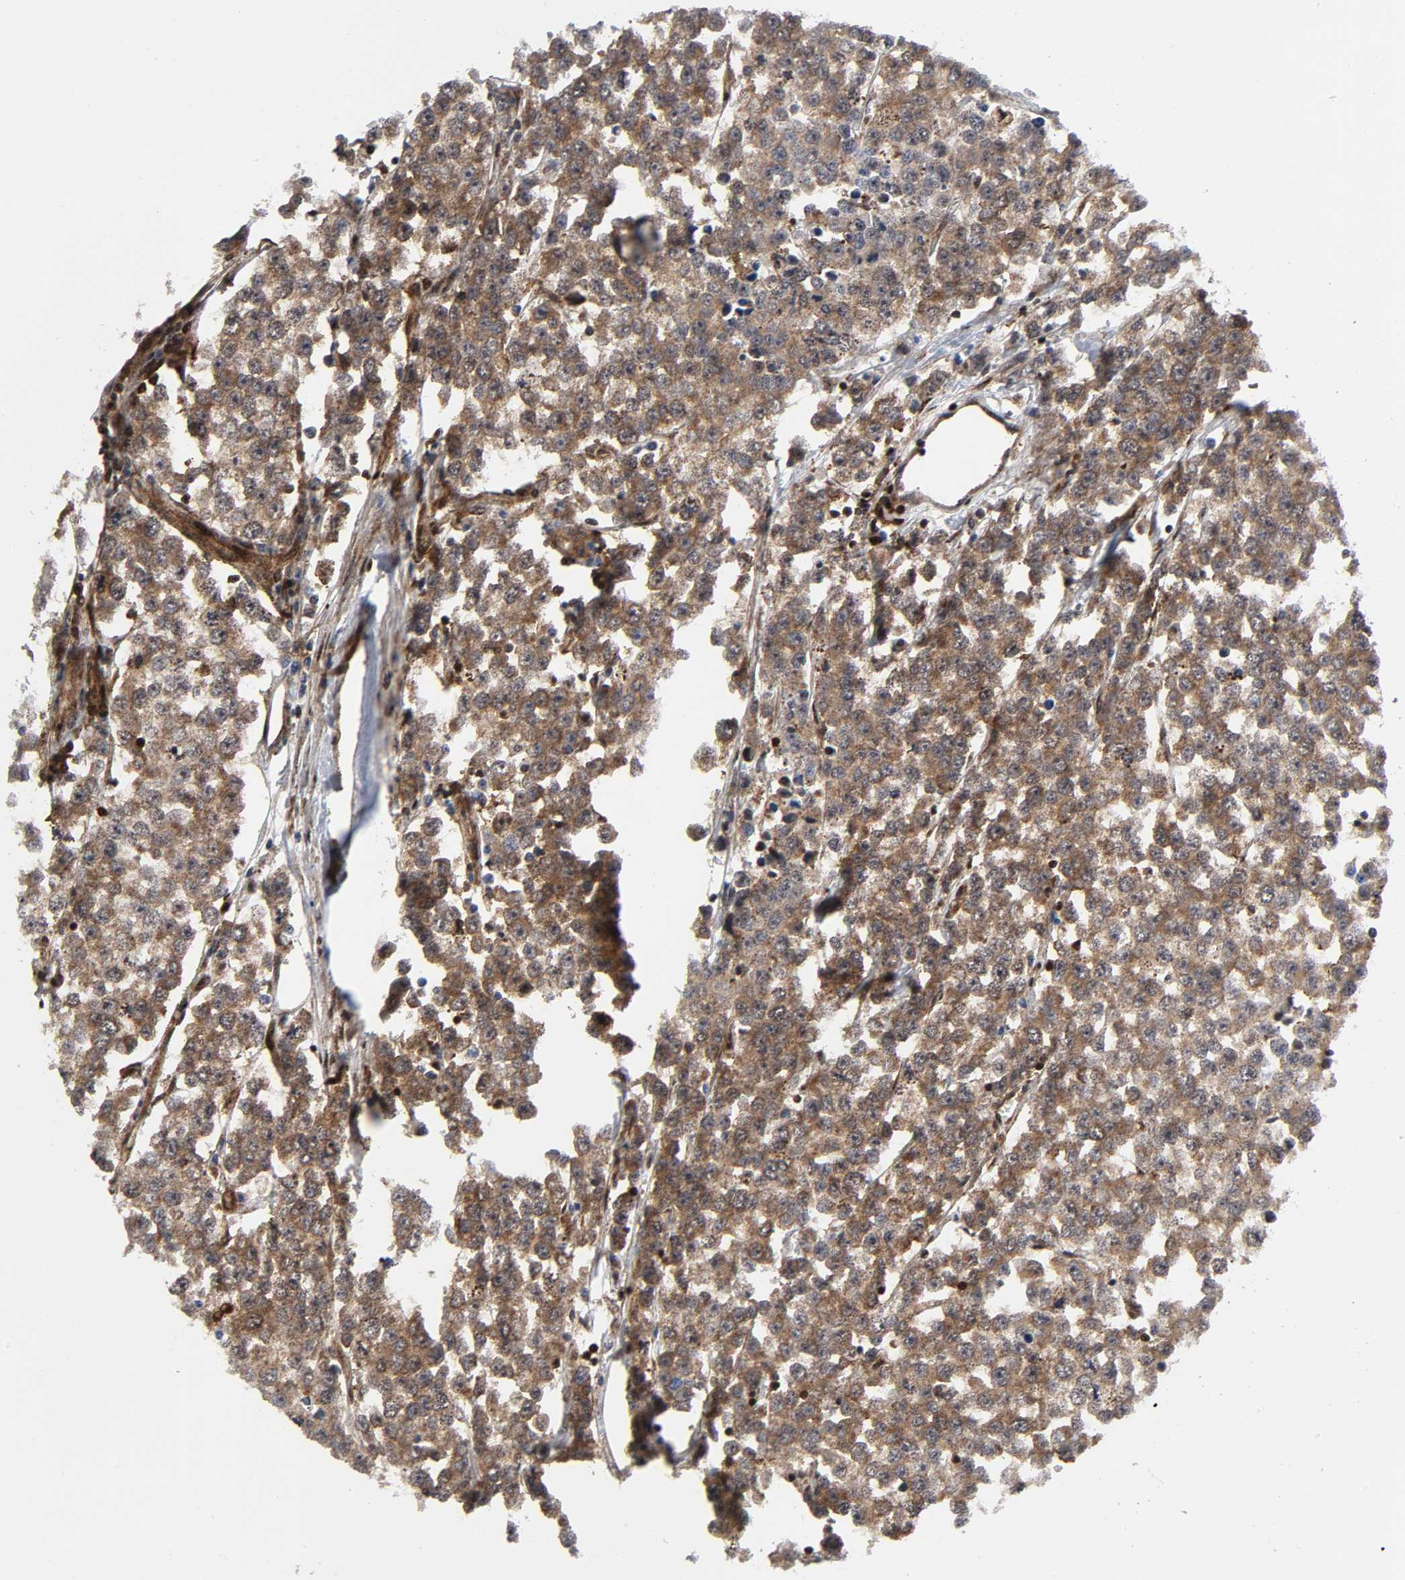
{"staining": {"intensity": "moderate", "quantity": ">75%", "location": "cytoplasmic/membranous"}, "tissue": "testis cancer", "cell_type": "Tumor cells", "image_type": "cancer", "snomed": [{"axis": "morphology", "description": "Seminoma, NOS"}, {"axis": "morphology", "description": "Carcinoma, Embryonal, NOS"}, {"axis": "topography", "description": "Testis"}], "caption": "DAB (3,3'-diaminobenzidine) immunohistochemical staining of testis cancer (seminoma) exhibits moderate cytoplasmic/membranous protein expression in approximately >75% of tumor cells.", "gene": "MAPK1", "patient": {"sex": "male", "age": 52}}